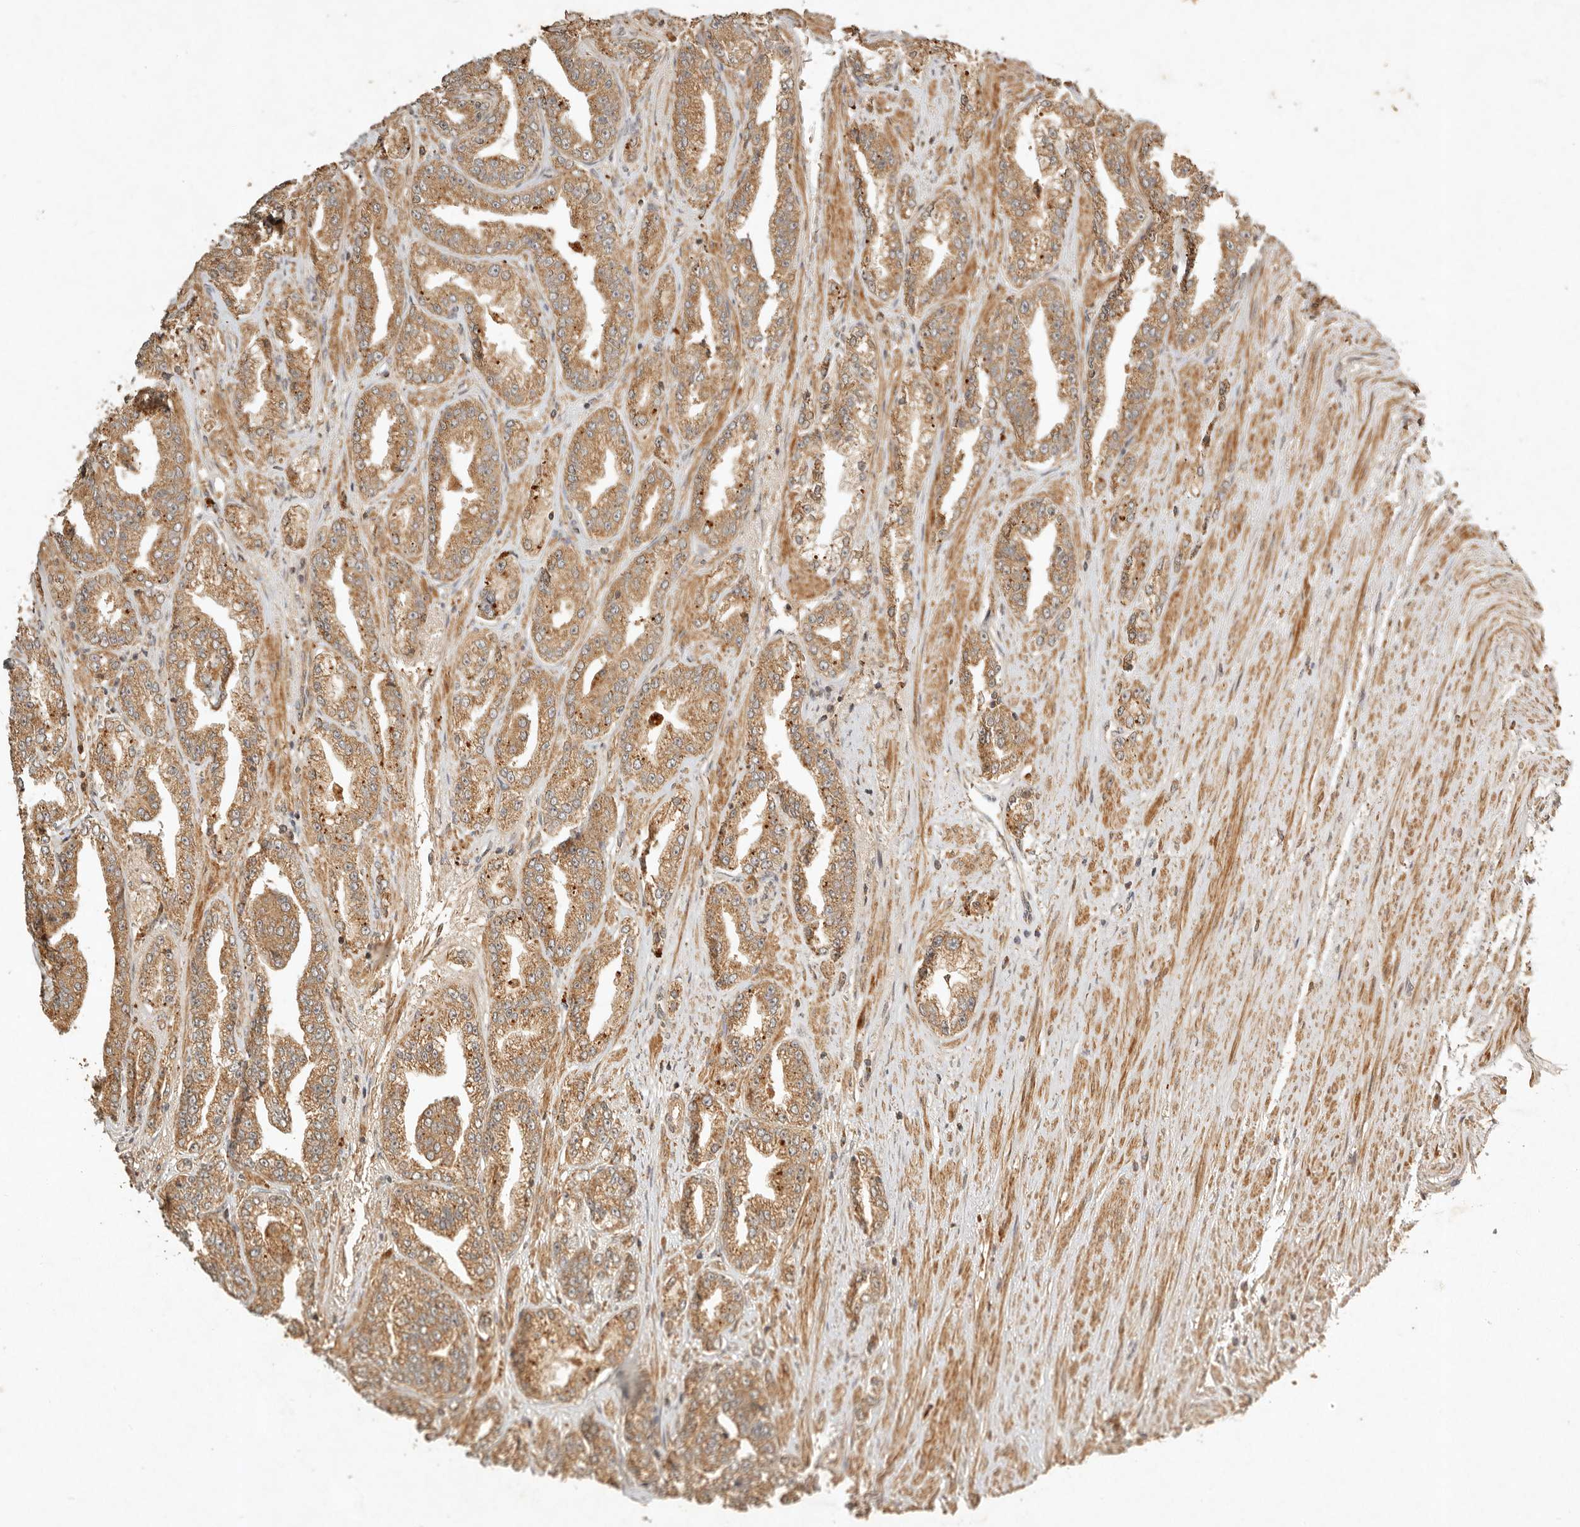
{"staining": {"intensity": "moderate", "quantity": ">75%", "location": "cytoplasmic/membranous"}, "tissue": "prostate cancer", "cell_type": "Tumor cells", "image_type": "cancer", "snomed": [{"axis": "morphology", "description": "Adenocarcinoma, High grade"}, {"axis": "topography", "description": "Prostate"}], "caption": "Protein positivity by immunohistochemistry (IHC) exhibits moderate cytoplasmic/membranous expression in approximately >75% of tumor cells in high-grade adenocarcinoma (prostate).", "gene": "CLEC4C", "patient": {"sex": "male", "age": 71}}